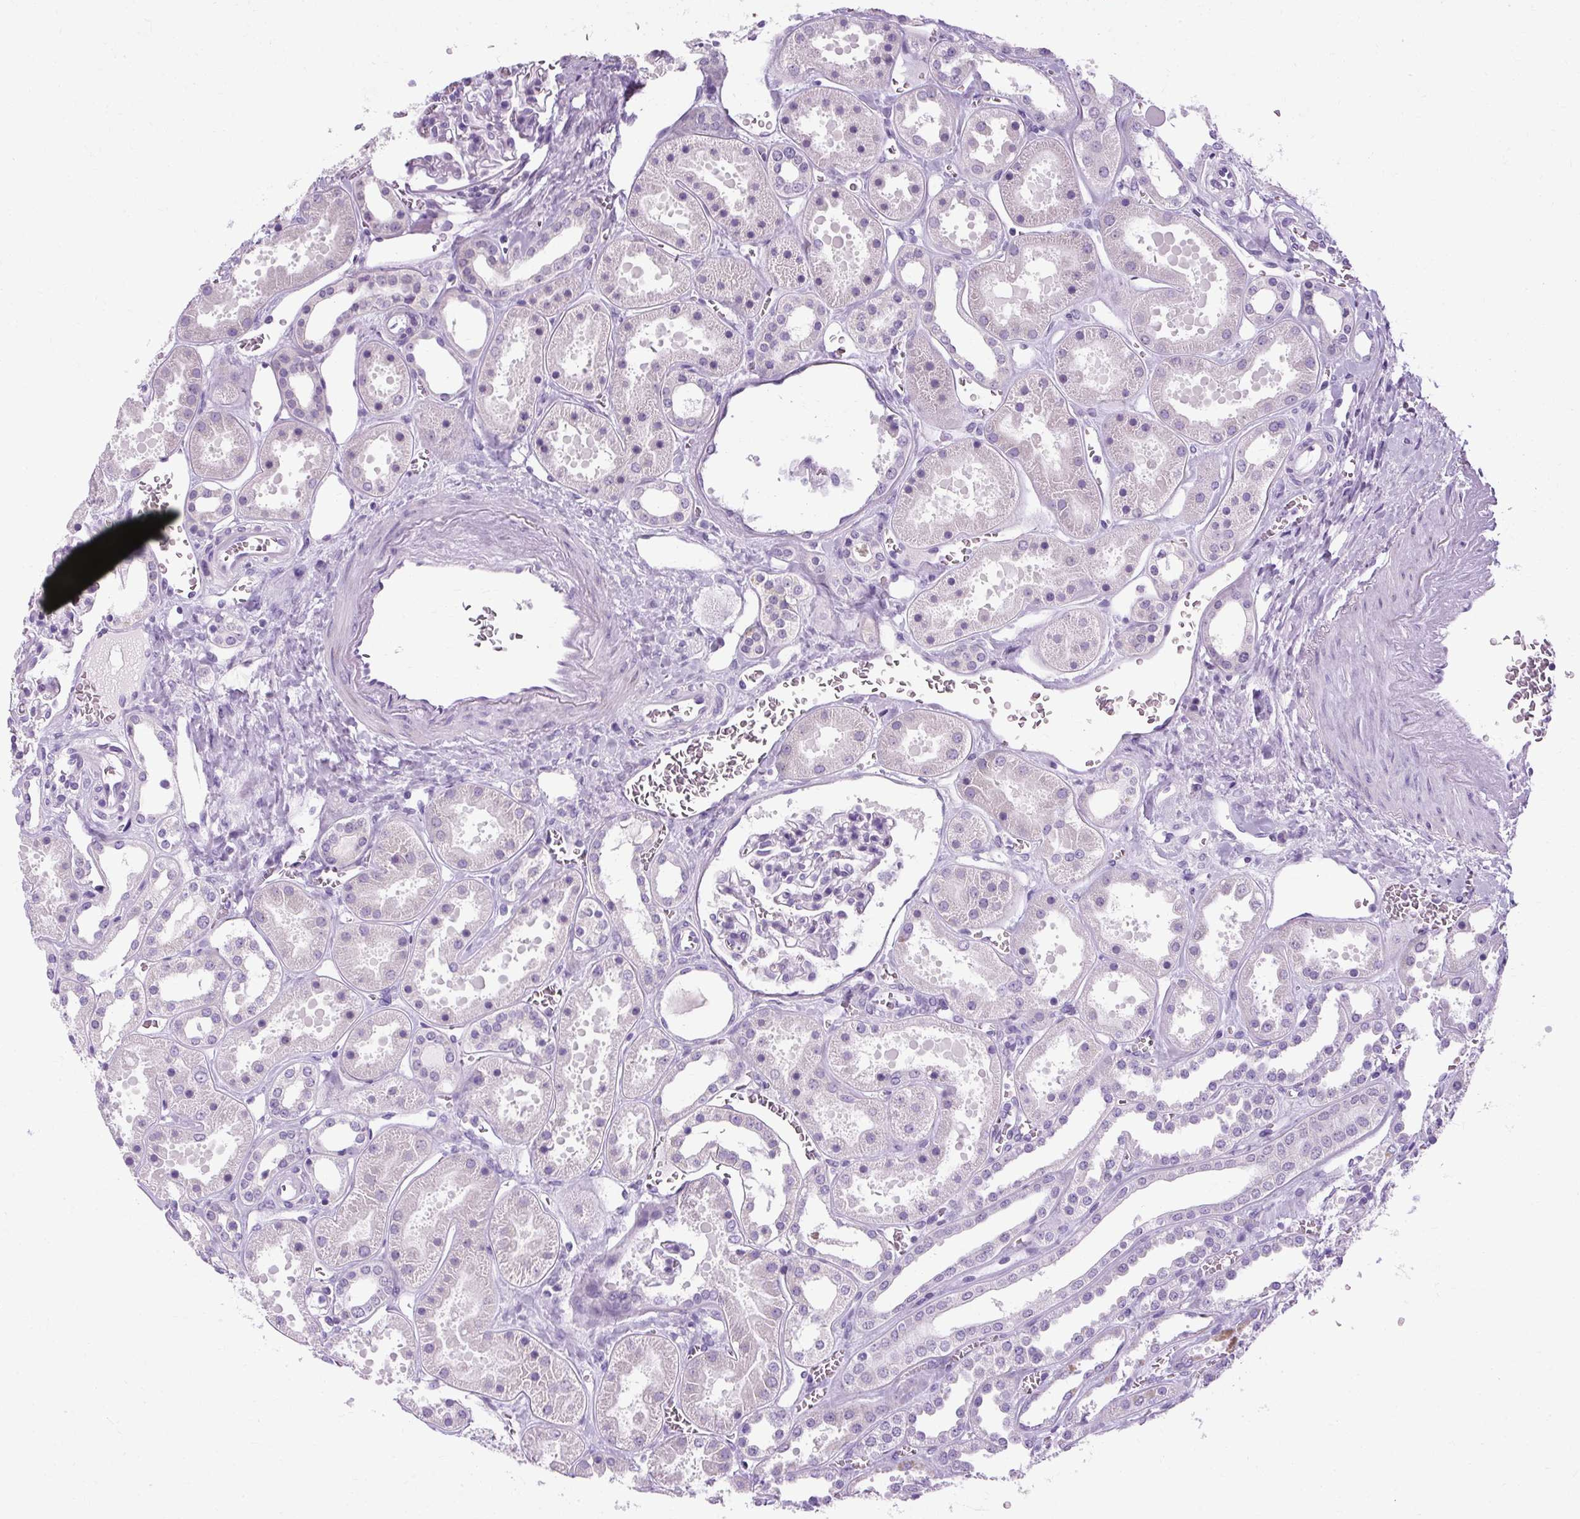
{"staining": {"intensity": "negative", "quantity": "none", "location": "none"}, "tissue": "kidney", "cell_type": "Cells in glomeruli", "image_type": "normal", "snomed": [{"axis": "morphology", "description": "Normal tissue, NOS"}, {"axis": "topography", "description": "Kidney"}], "caption": "Kidney was stained to show a protein in brown. There is no significant positivity in cells in glomeruli. Nuclei are stained in blue.", "gene": "B3GNT4", "patient": {"sex": "female", "age": 41}}